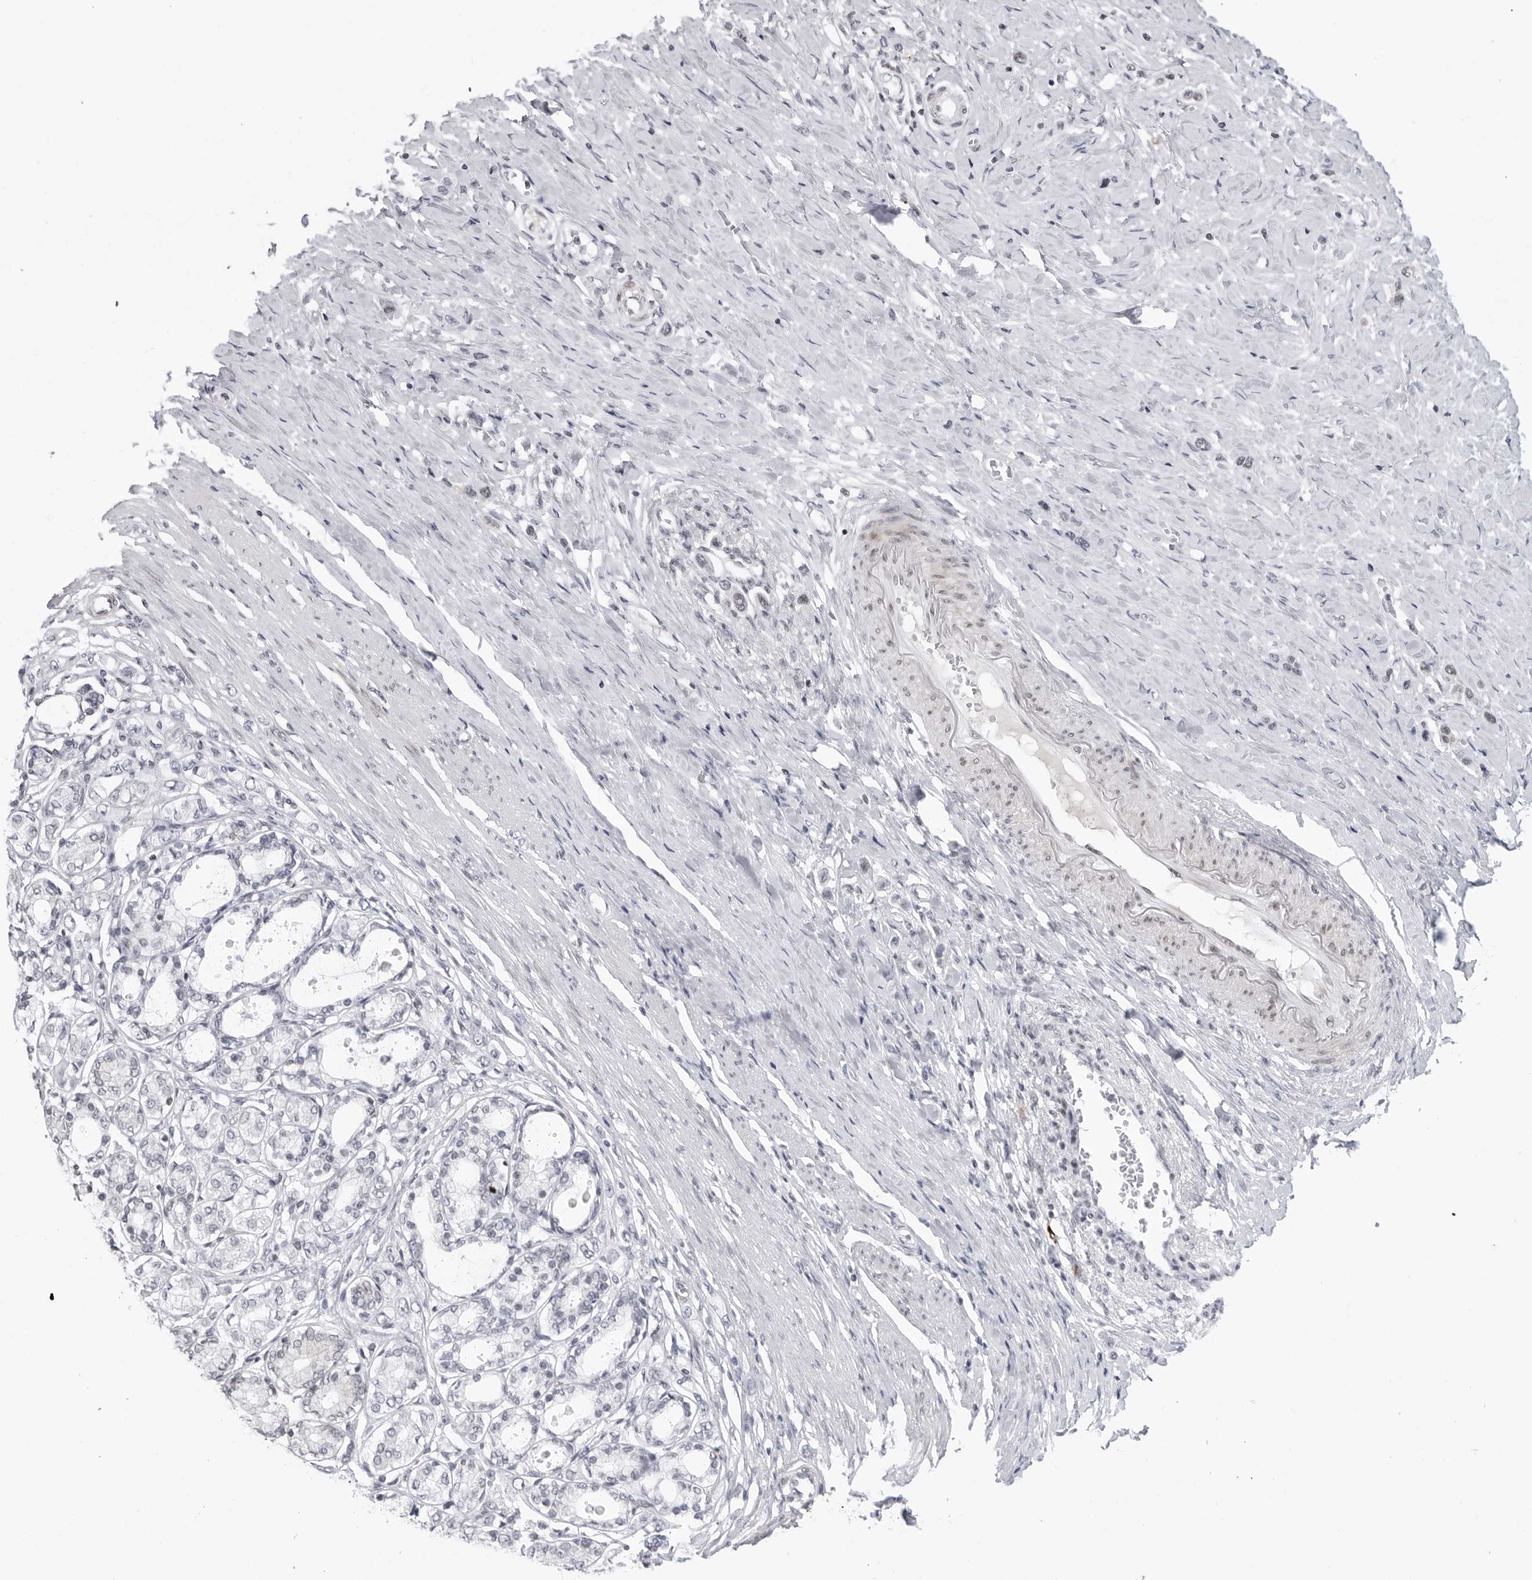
{"staining": {"intensity": "negative", "quantity": "none", "location": "none"}, "tissue": "stomach cancer", "cell_type": "Tumor cells", "image_type": "cancer", "snomed": [{"axis": "morphology", "description": "Adenocarcinoma, NOS"}, {"axis": "topography", "description": "Stomach"}], "caption": "A high-resolution photomicrograph shows IHC staining of stomach cancer (adenocarcinoma), which reveals no significant staining in tumor cells. (Immunohistochemistry (ihc), brightfield microscopy, high magnification).", "gene": "TRIM66", "patient": {"sex": "female", "age": 65}}